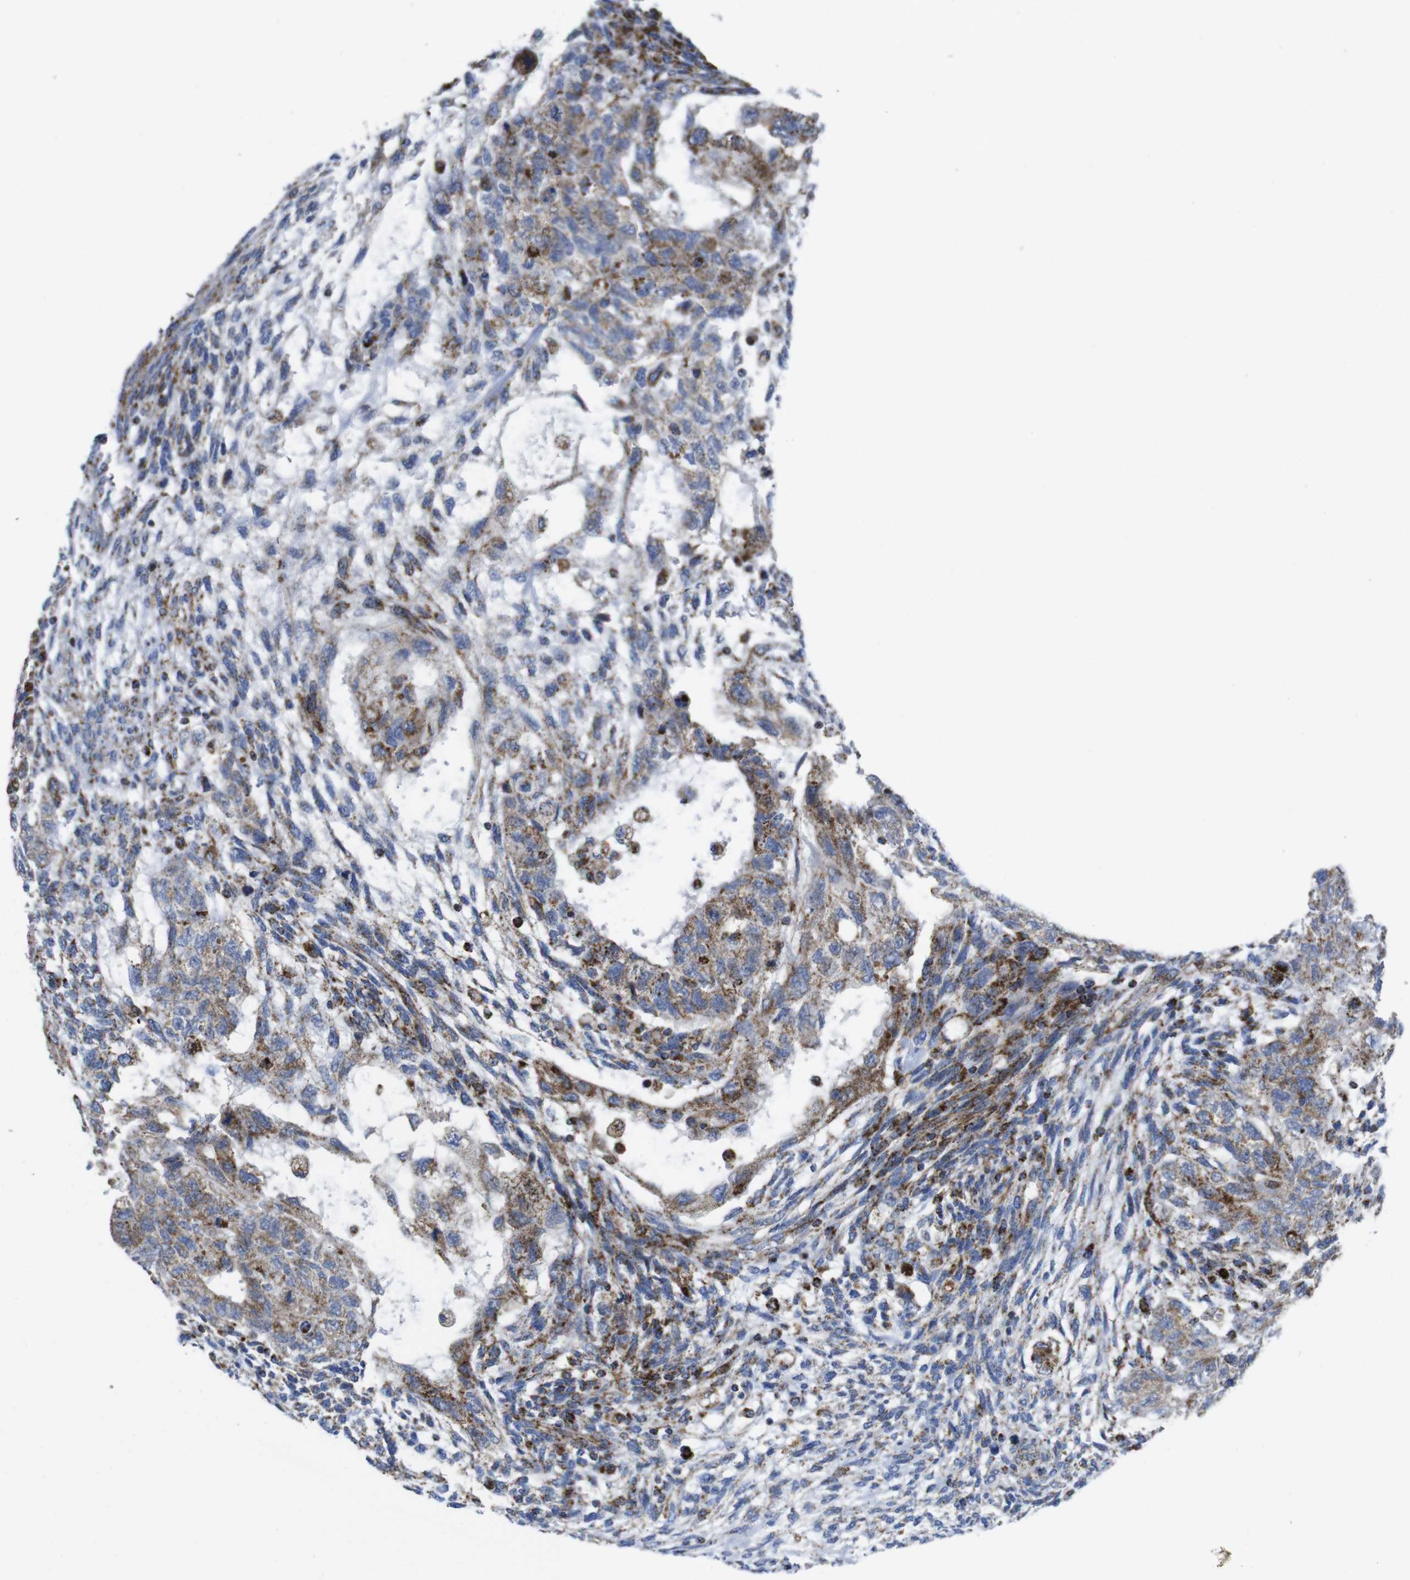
{"staining": {"intensity": "weak", "quantity": "25%-75%", "location": "cytoplasmic/membranous"}, "tissue": "testis cancer", "cell_type": "Tumor cells", "image_type": "cancer", "snomed": [{"axis": "morphology", "description": "Normal tissue, NOS"}, {"axis": "morphology", "description": "Carcinoma, Embryonal, NOS"}, {"axis": "topography", "description": "Testis"}], "caption": "This micrograph exhibits immunohistochemistry (IHC) staining of human testis cancer, with low weak cytoplasmic/membranous positivity in about 25%-75% of tumor cells.", "gene": "TMEM192", "patient": {"sex": "male", "age": 36}}